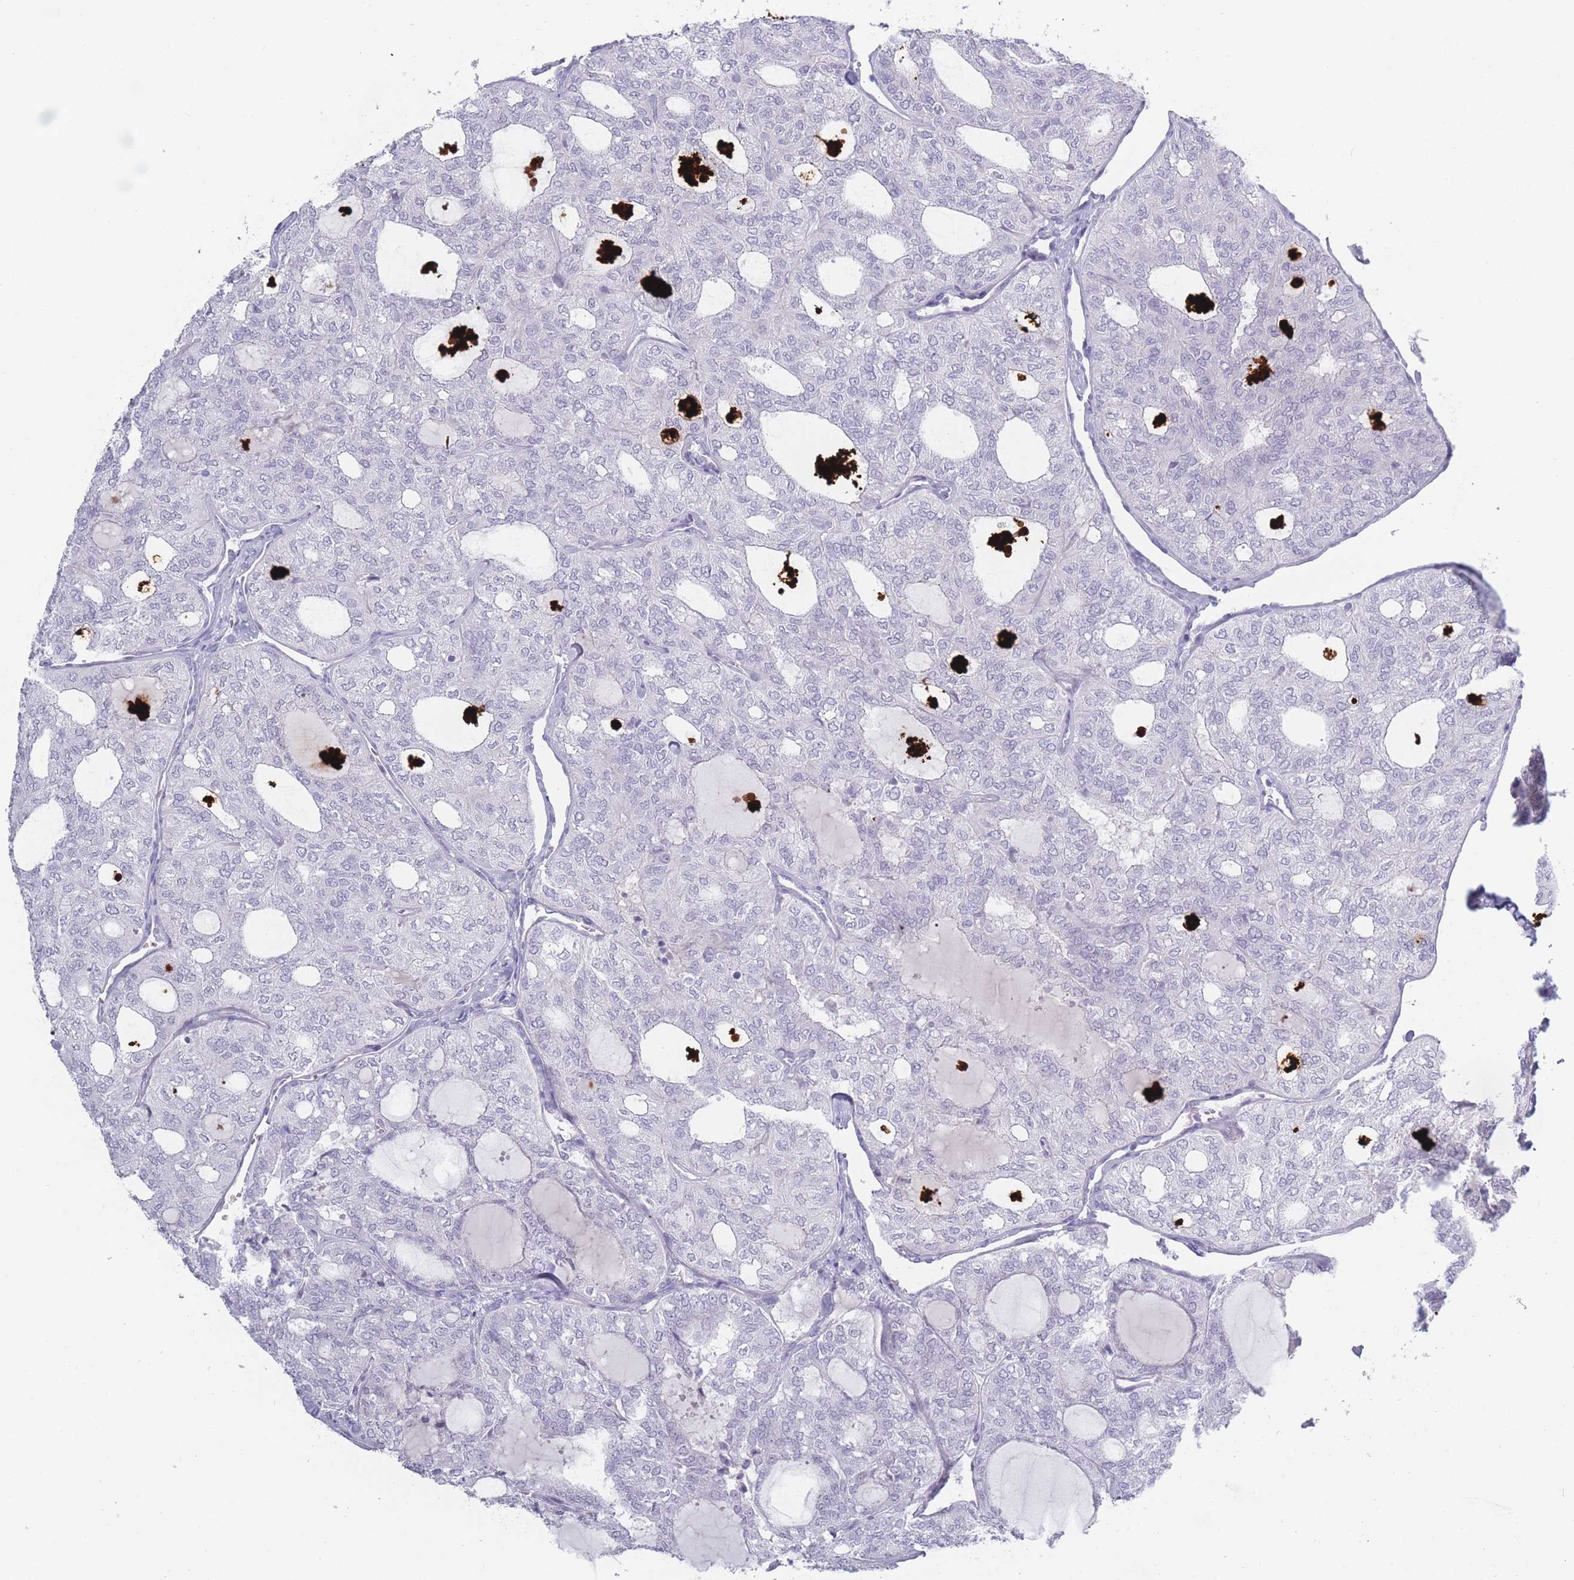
{"staining": {"intensity": "negative", "quantity": "none", "location": "none"}, "tissue": "thyroid cancer", "cell_type": "Tumor cells", "image_type": "cancer", "snomed": [{"axis": "morphology", "description": "Follicular adenoma carcinoma, NOS"}, {"axis": "topography", "description": "Thyroid gland"}], "caption": "Immunohistochemistry (IHC) photomicrograph of neoplastic tissue: human thyroid cancer (follicular adenoma carcinoma) stained with DAB (3,3'-diaminobenzidine) demonstrates no significant protein positivity in tumor cells.", "gene": "ROS1", "patient": {"sex": "male", "age": 75}}